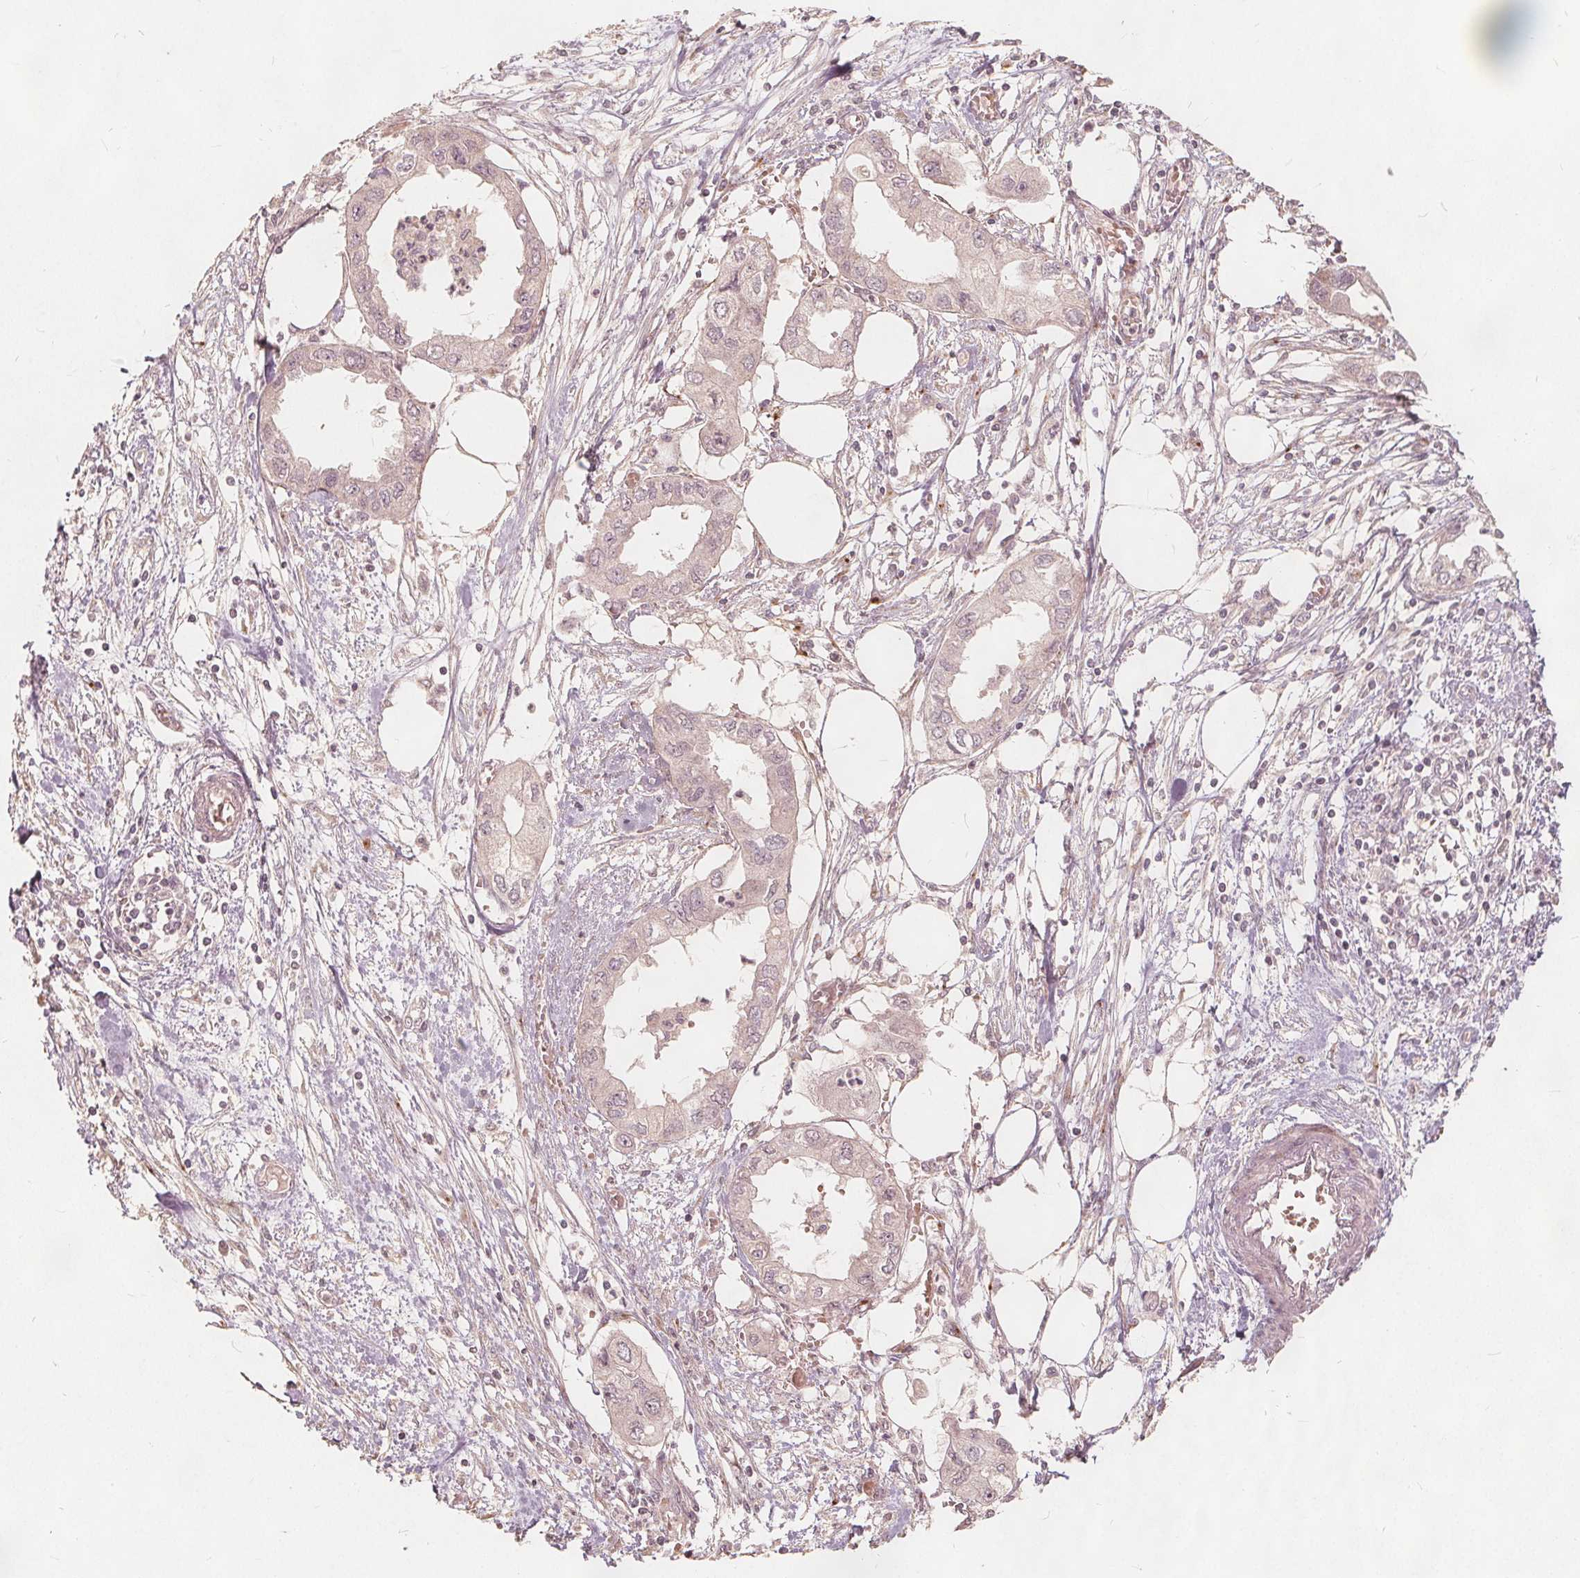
{"staining": {"intensity": "negative", "quantity": "none", "location": "none"}, "tissue": "endometrial cancer", "cell_type": "Tumor cells", "image_type": "cancer", "snomed": [{"axis": "morphology", "description": "Adenocarcinoma, NOS"}, {"axis": "morphology", "description": "Adenocarcinoma, metastatic, NOS"}, {"axis": "topography", "description": "Adipose tissue"}, {"axis": "topography", "description": "Endometrium"}], "caption": "This is an immunohistochemistry photomicrograph of human endometrial cancer (metastatic adenocarcinoma). There is no staining in tumor cells.", "gene": "PTPRT", "patient": {"sex": "female", "age": 67}}